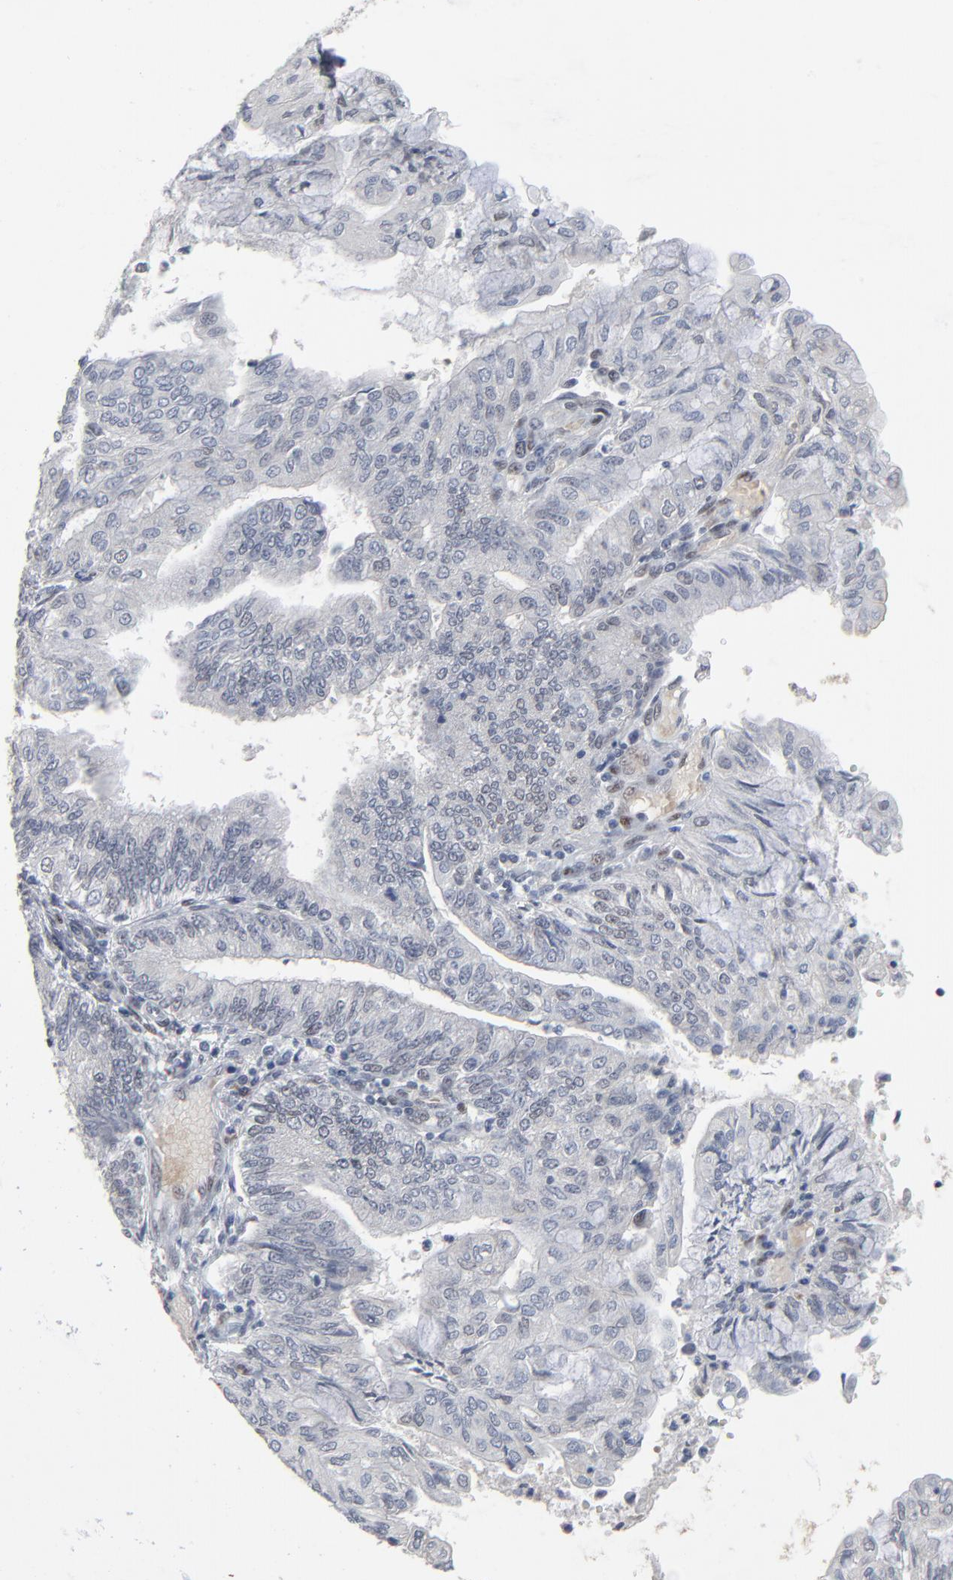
{"staining": {"intensity": "negative", "quantity": "none", "location": "none"}, "tissue": "endometrial cancer", "cell_type": "Tumor cells", "image_type": "cancer", "snomed": [{"axis": "morphology", "description": "Adenocarcinoma, NOS"}, {"axis": "topography", "description": "Endometrium"}], "caption": "The photomicrograph reveals no staining of tumor cells in endometrial cancer (adenocarcinoma). (IHC, brightfield microscopy, high magnification).", "gene": "ATF7", "patient": {"sex": "female", "age": 59}}